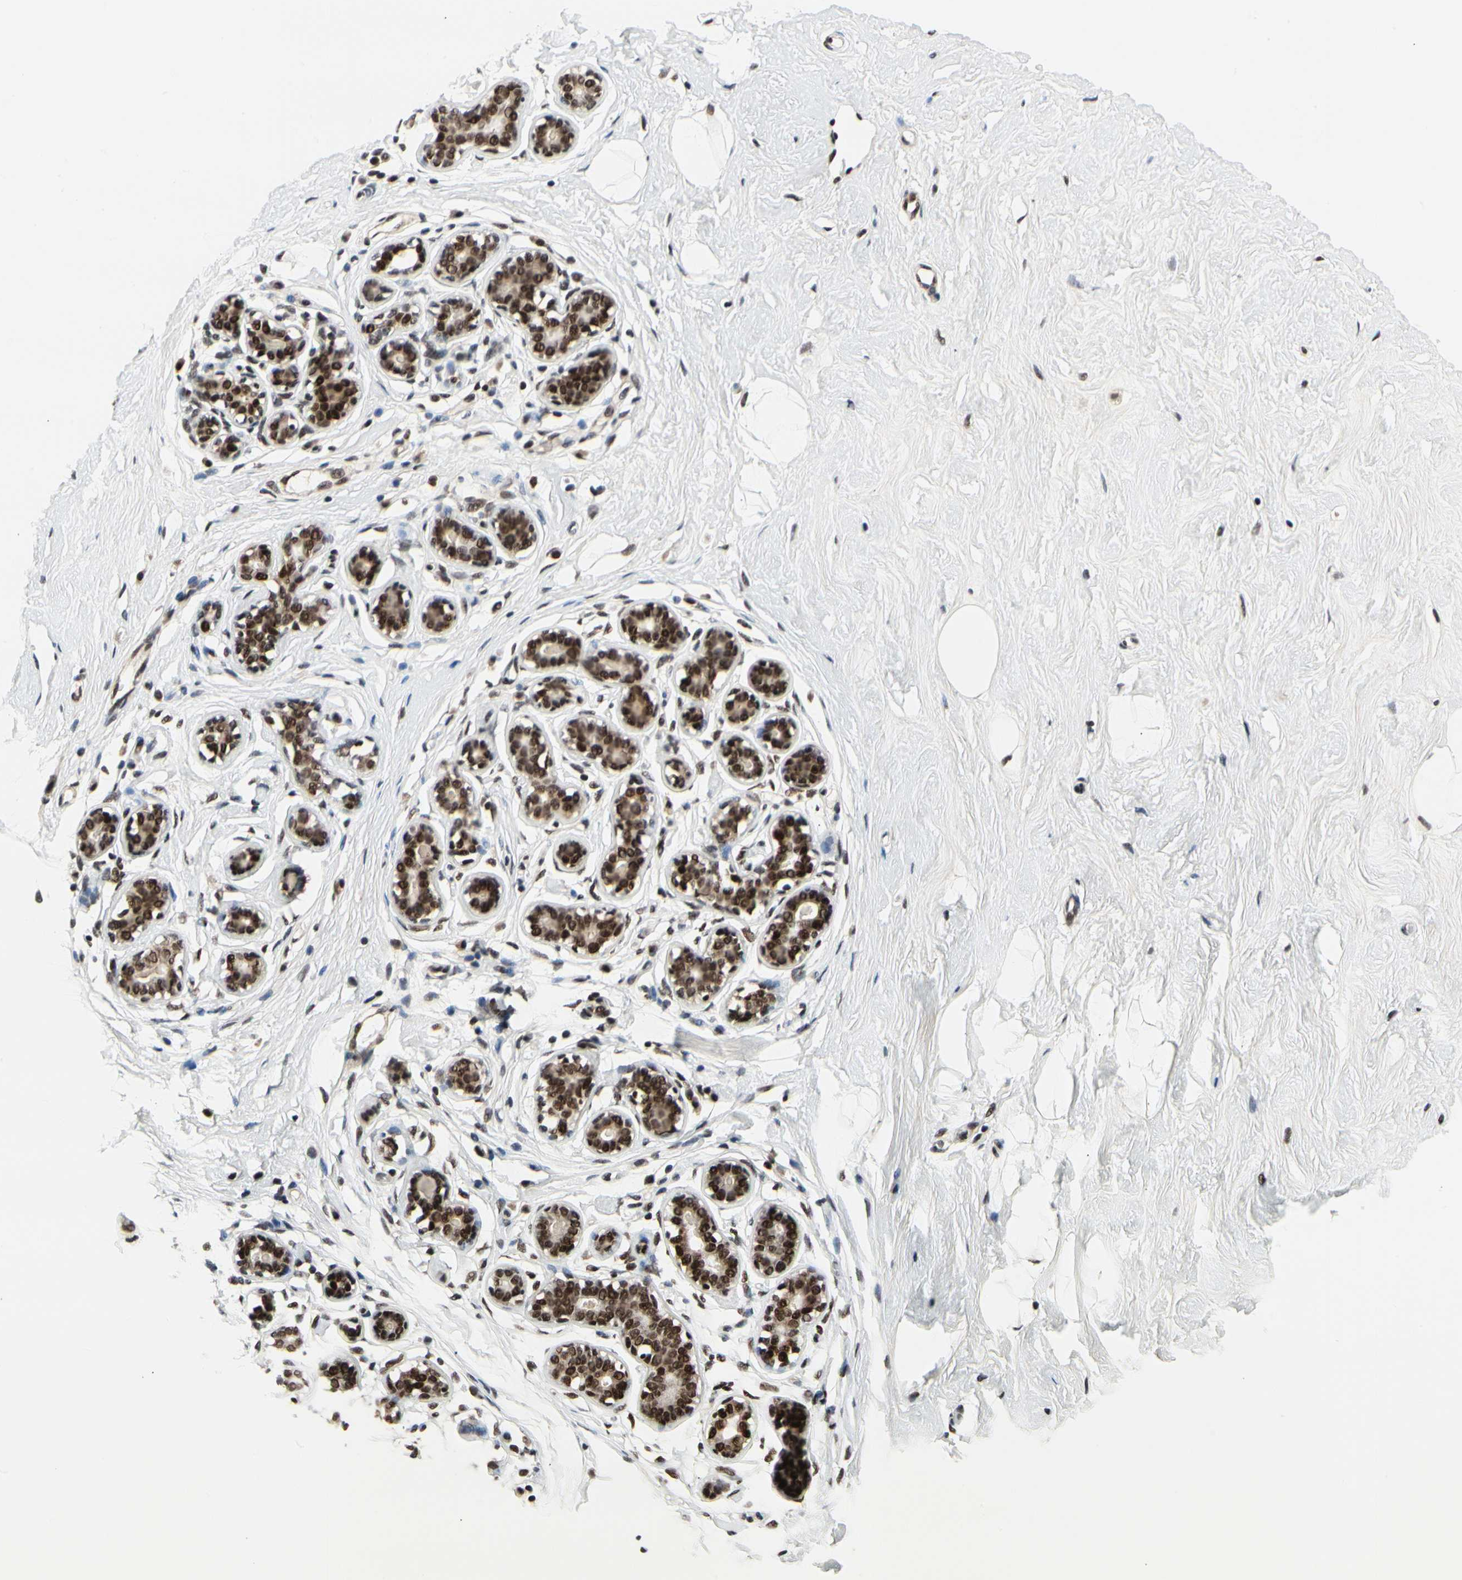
{"staining": {"intensity": "weak", "quantity": "25%-75%", "location": "nuclear"}, "tissue": "breast", "cell_type": "Adipocytes", "image_type": "normal", "snomed": [{"axis": "morphology", "description": "Normal tissue, NOS"}, {"axis": "topography", "description": "Breast"}], "caption": "The photomicrograph demonstrates a brown stain indicating the presence of a protein in the nuclear of adipocytes in breast. (Stains: DAB in brown, nuclei in blue, Microscopy: brightfield microscopy at high magnification).", "gene": "SRSF11", "patient": {"sex": "female", "age": 23}}